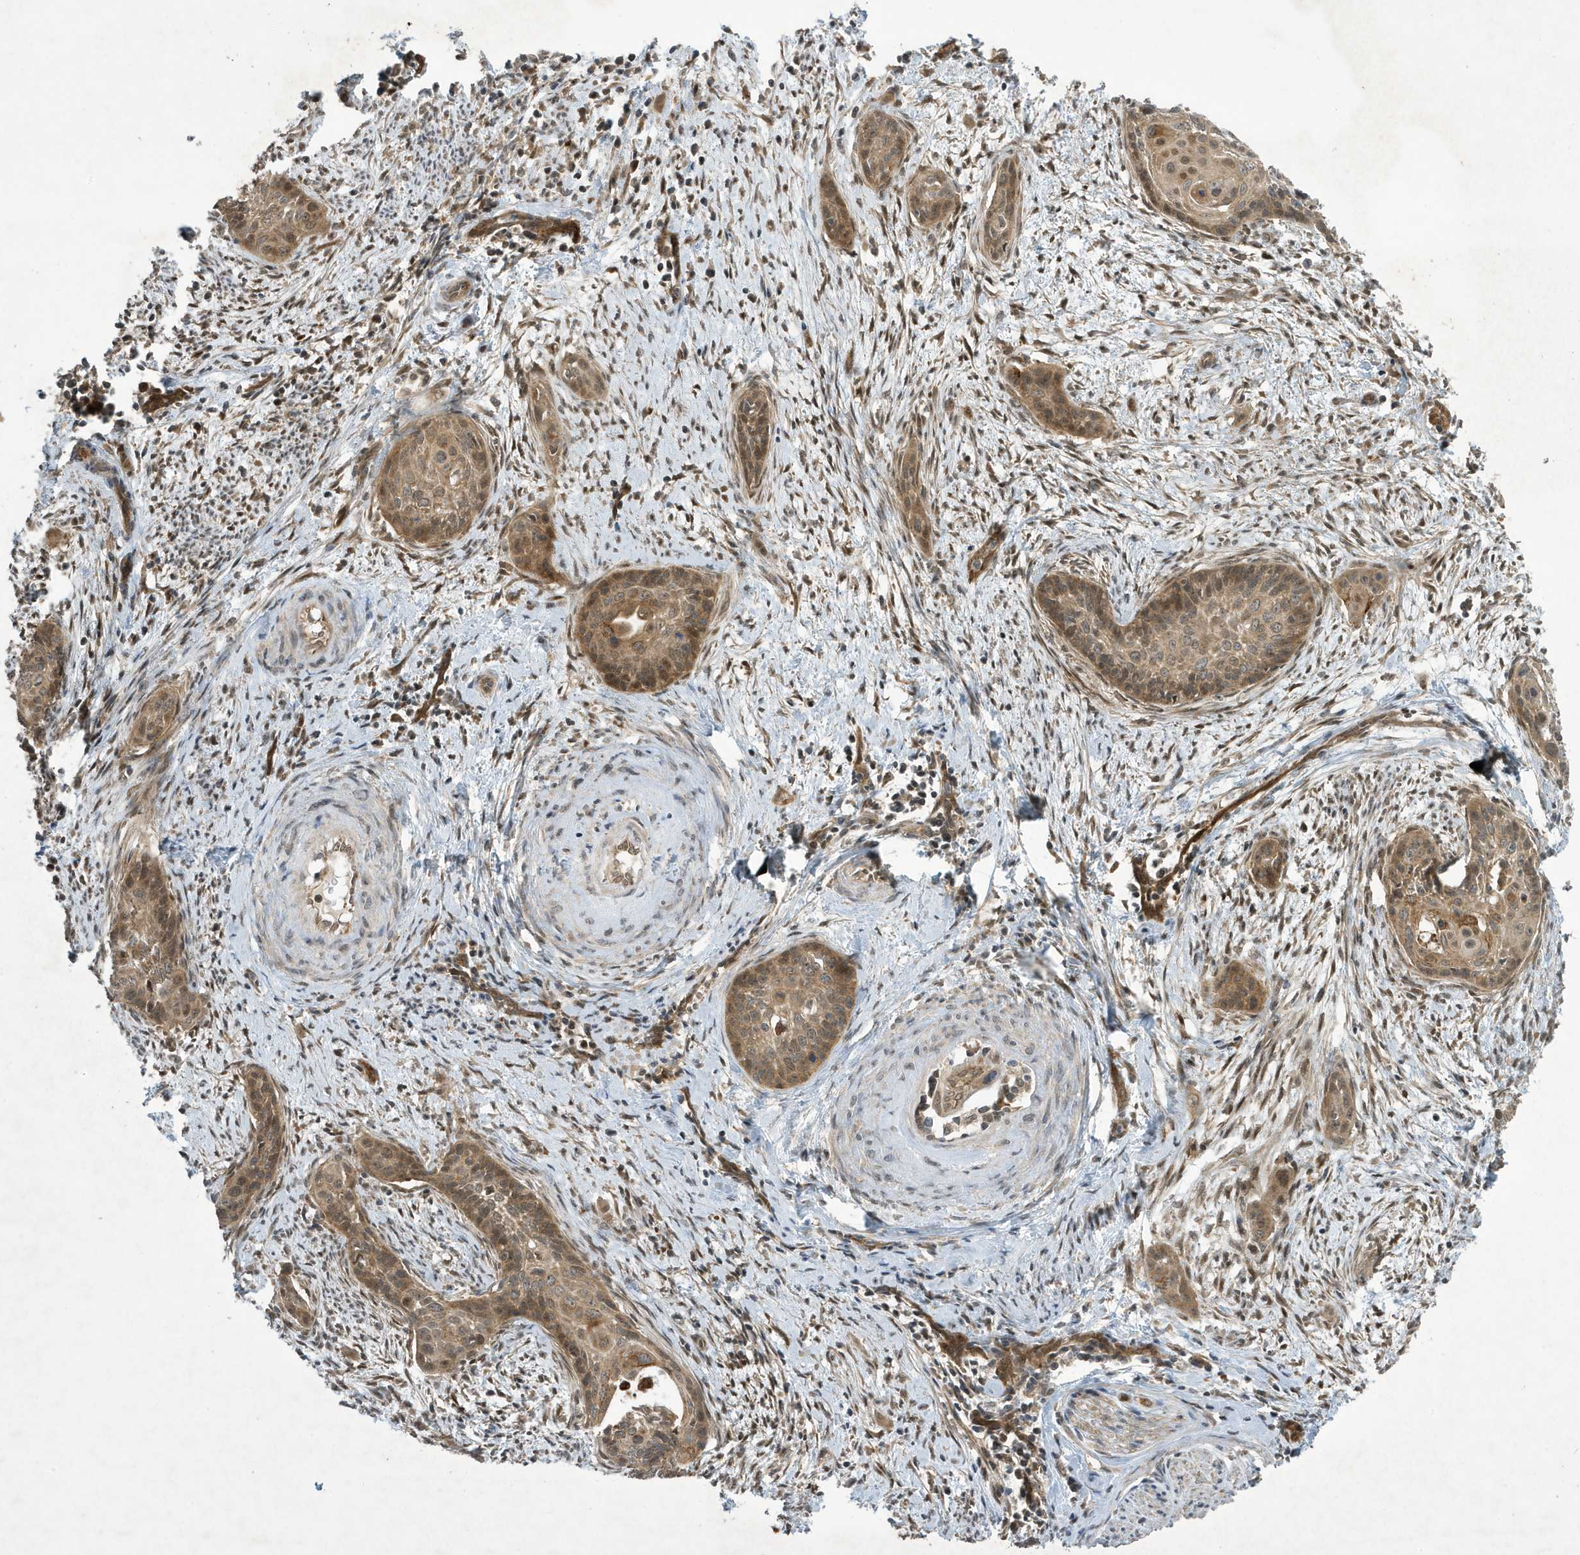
{"staining": {"intensity": "moderate", "quantity": ">75%", "location": "cytoplasmic/membranous,nuclear"}, "tissue": "cervical cancer", "cell_type": "Tumor cells", "image_type": "cancer", "snomed": [{"axis": "morphology", "description": "Squamous cell carcinoma, NOS"}, {"axis": "topography", "description": "Cervix"}], "caption": "Brown immunohistochemical staining in human squamous cell carcinoma (cervical) displays moderate cytoplasmic/membranous and nuclear positivity in about >75% of tumor cells.", "gene": "NCOA7", "patient": {"sex": "female", "age": 33}}